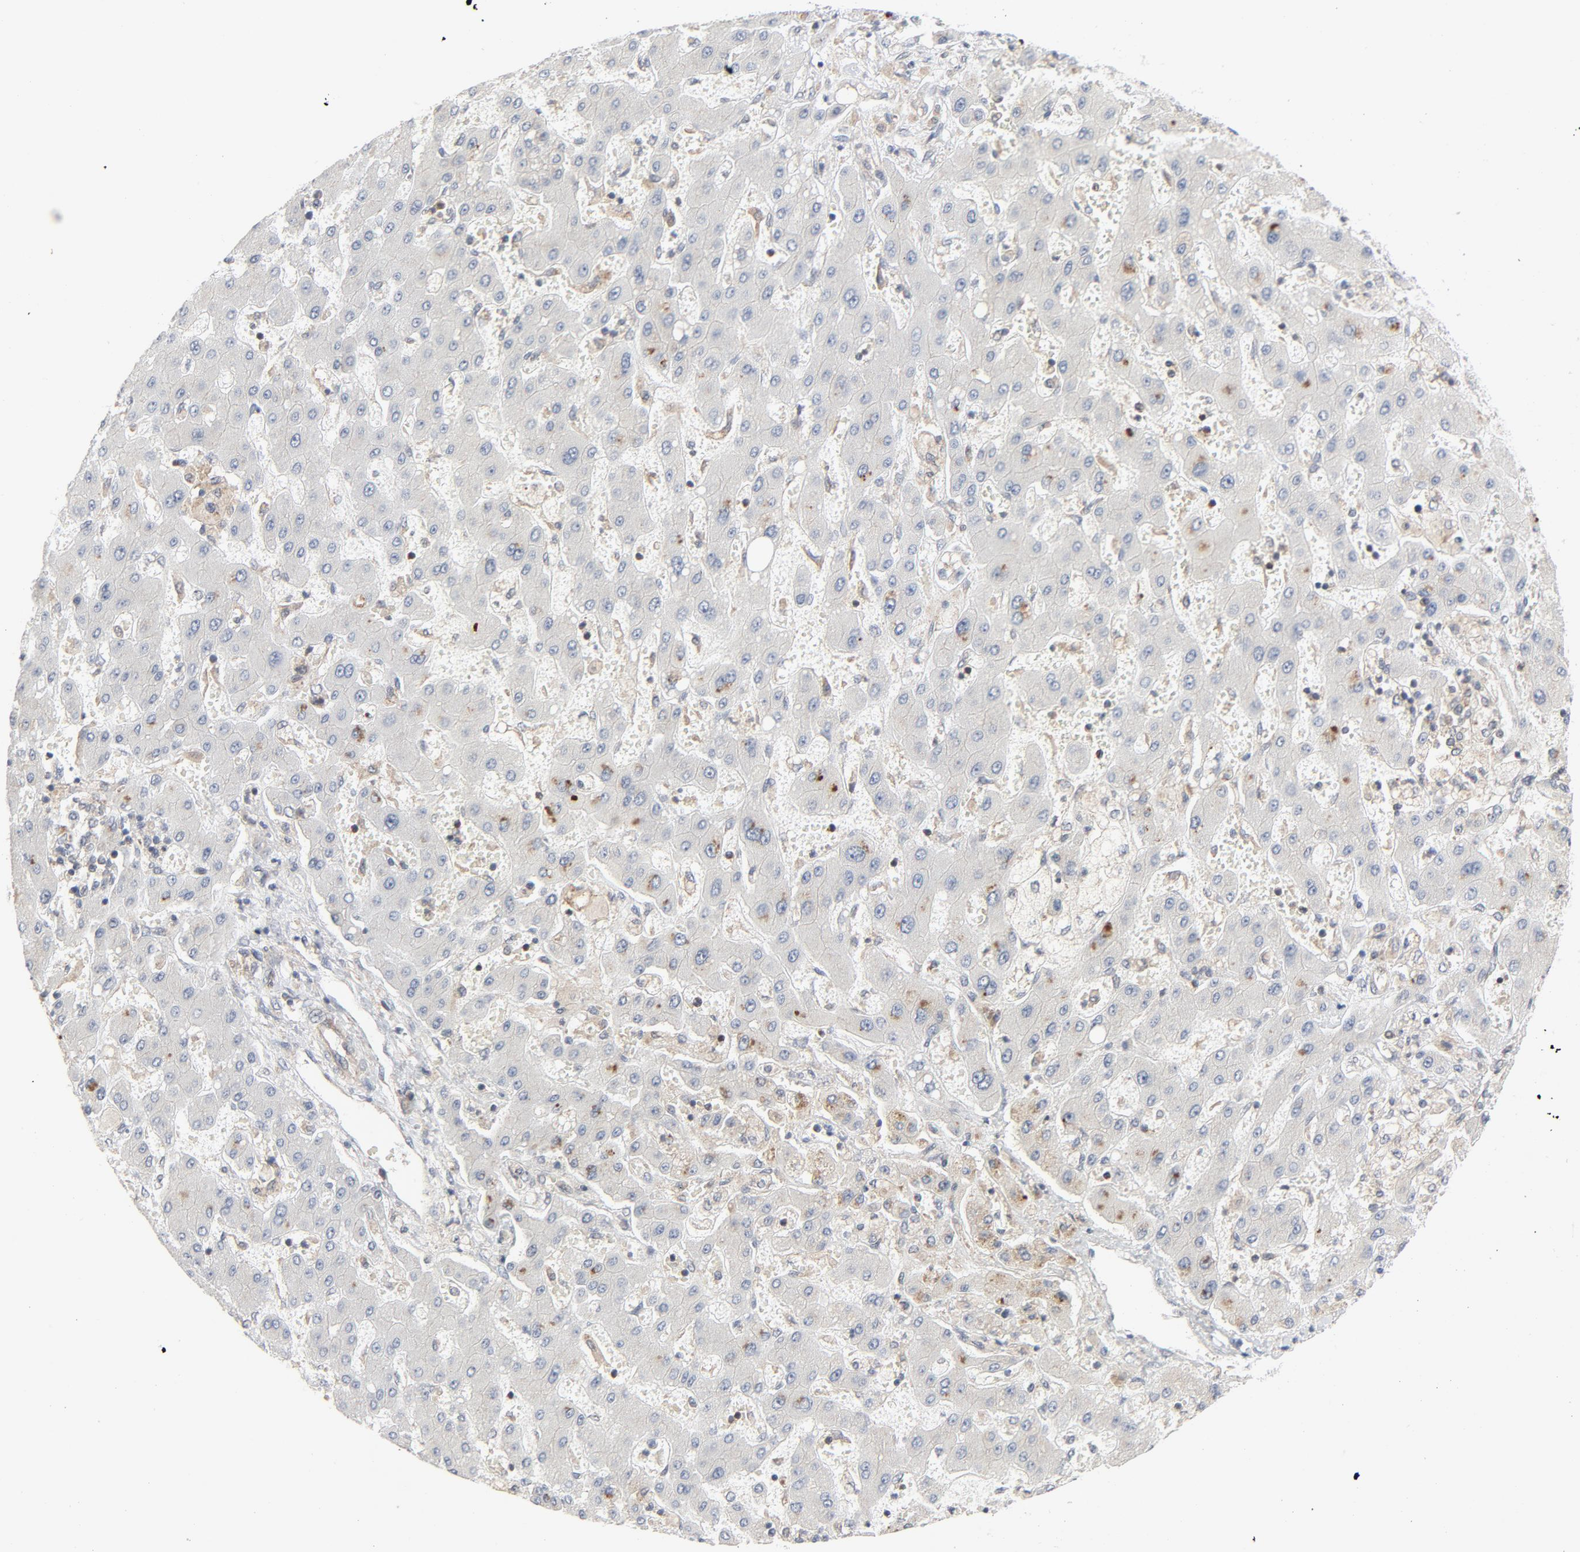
{"staining": {"intensity": "moderate", "quantity": "<25%", "location": "cytoplasmic/membranous"}, "tissue": "liver cancer", "cell_type": "Tumor cells", "image_type": "cancer", "snomed": [{"axis": "morphology", "description": "Cholangiocarcinoma"}, {"axis": "topography", "description": "Liver"}], "caption": "Protein staining displays moderate cytoplasmic/membranous staining in approximately <25% of tumor cells in liver cancer (cholangiocarcinoma).", "gene": "TSG101", "patient": {"sex": "male", "age": 50}}